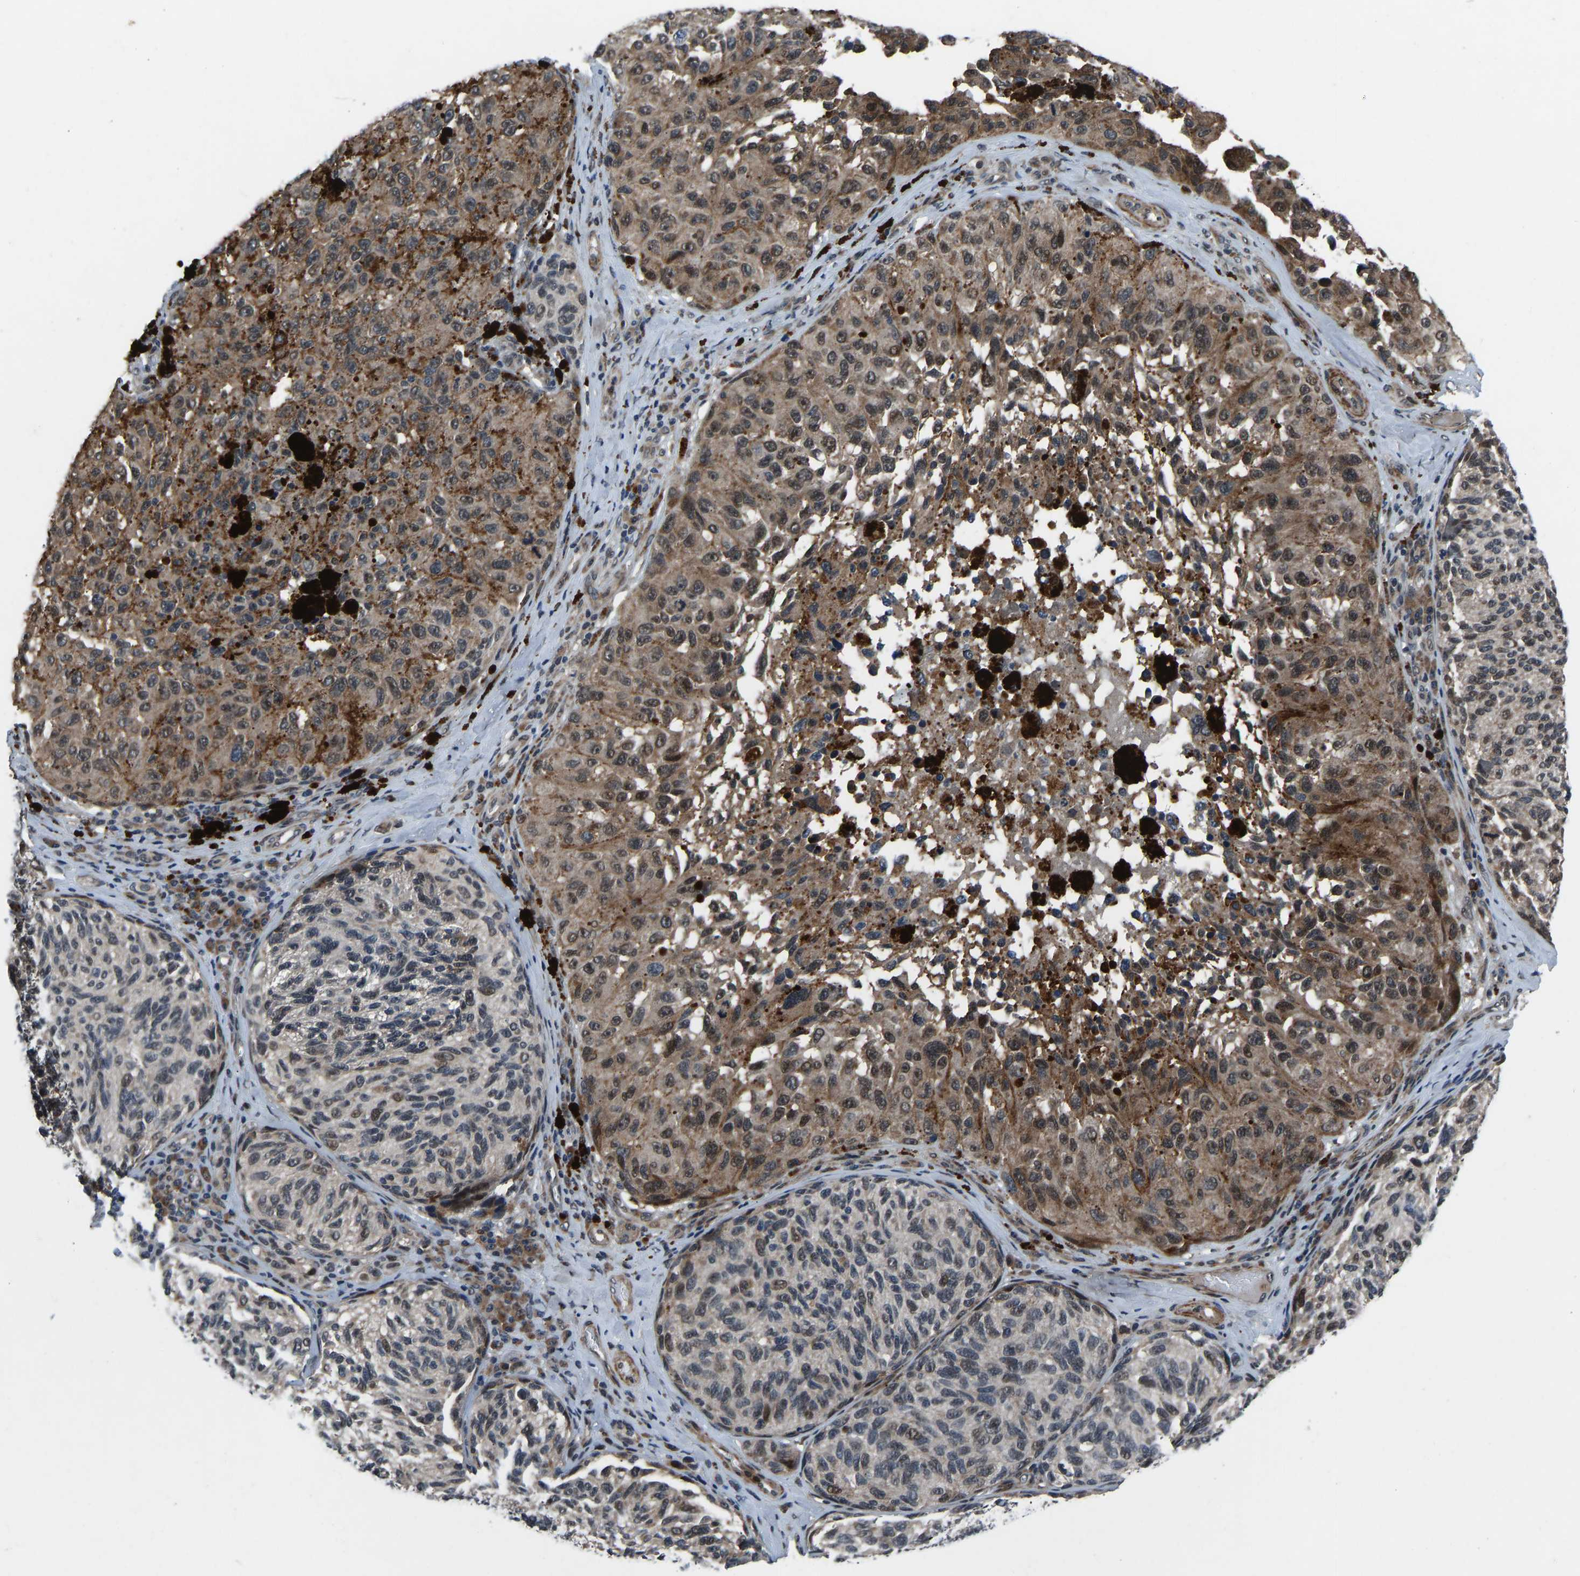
{"staining": {"intensity": "moderate", "quantity": "25%-75%", "location": "cytoplasmic/membranous"}, "tissue": "melanoma", "cell_type": "Tumor cells", "image_type": "cancer", "snomed": [{"axis": "morphology", "description": "Malignant melanoma, NOS"}, {"axis": "topography", "description": "Skin"}], "caption": "A medium amount of moderate cytoplasmic/membranous staining is present in approximately 25%-75% of tumor cells in malignant melanoma tissue.", "gene": "RLIM", "patient": {"sex": "female", "age": 73}}